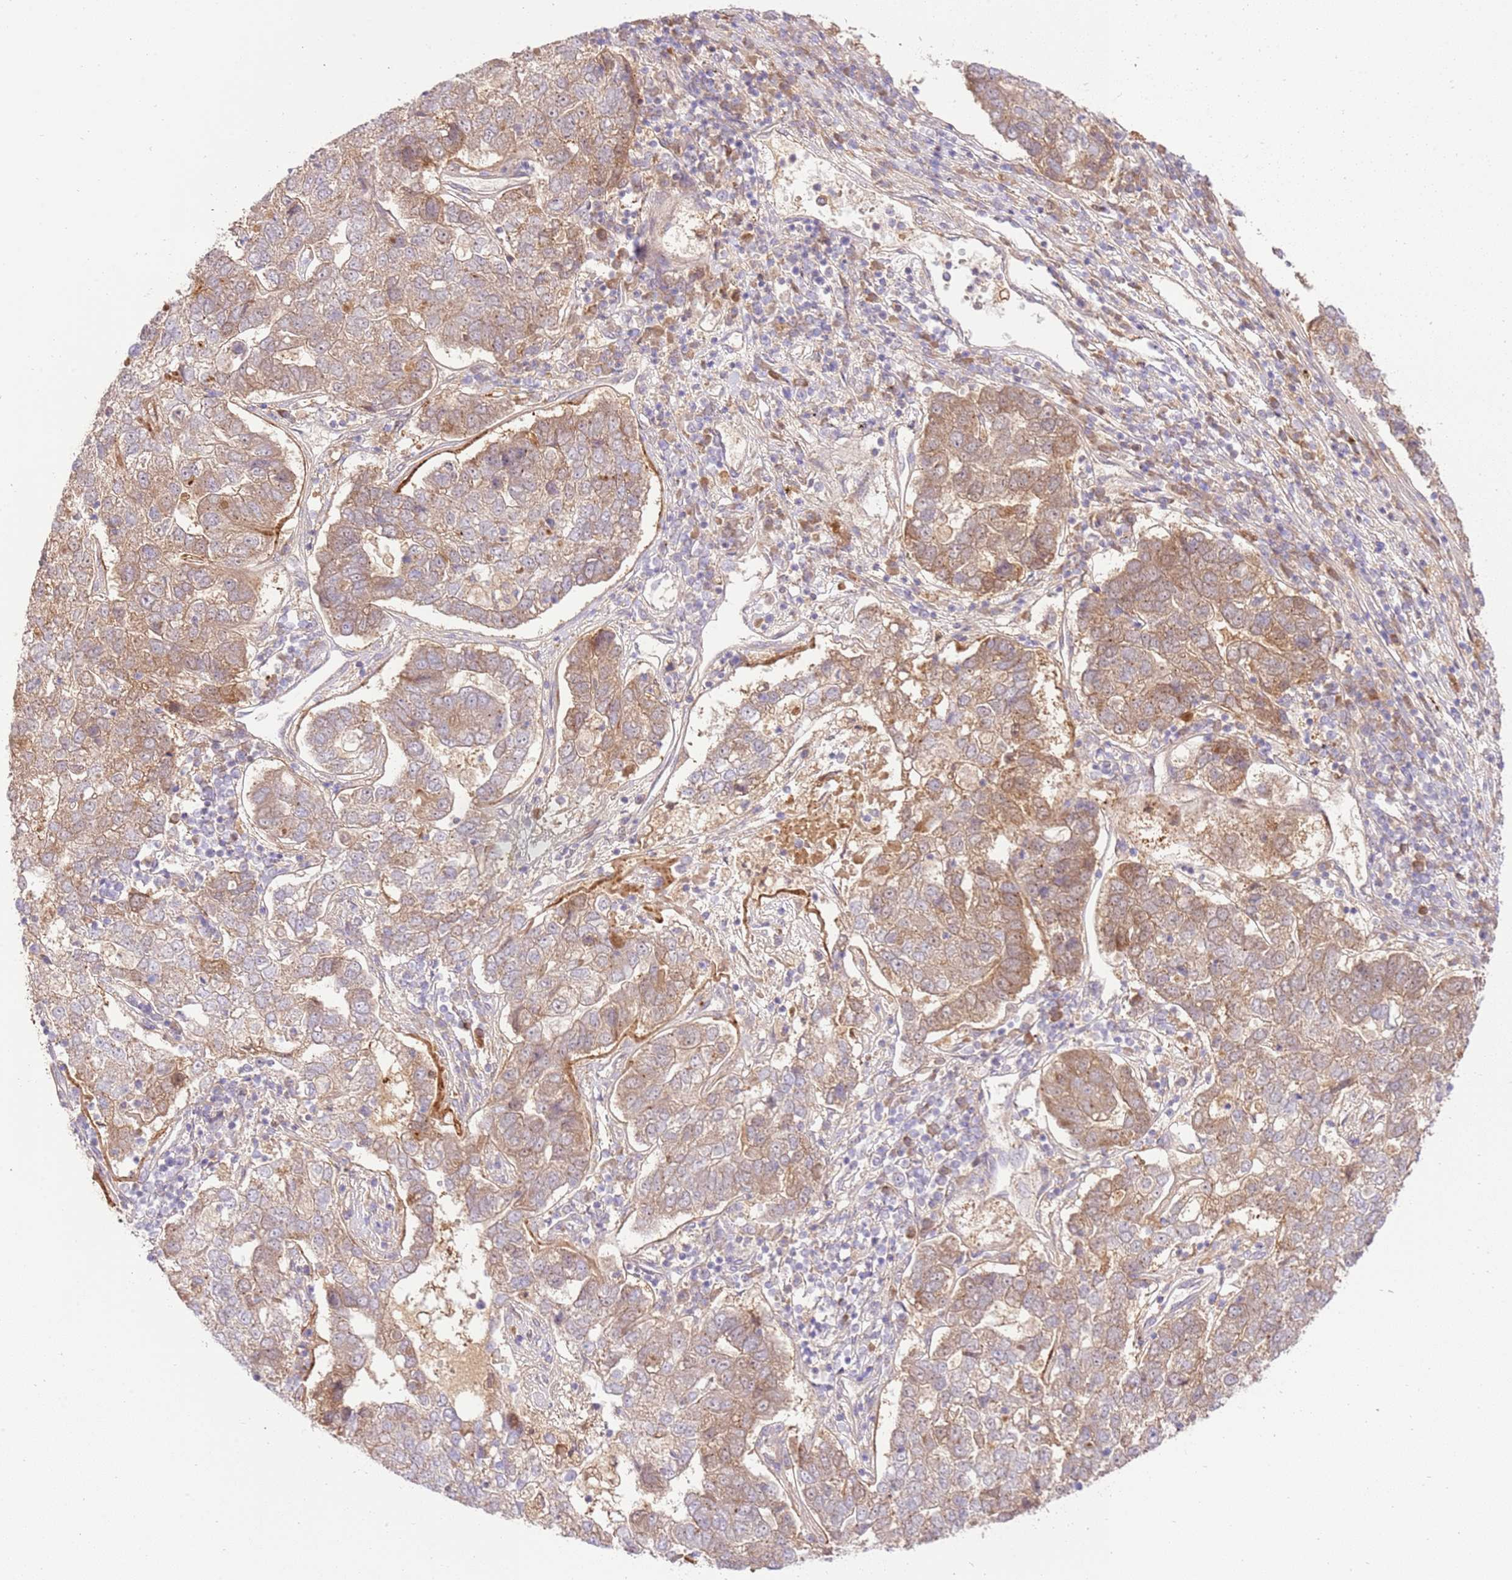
{"staining": {"intensity": "moderate", "quantity": "25%-75%", "location": "cytoplasmic/membranous"}, "tissue": "pancreatic cancer", "cell_type": "Tumor cells", "image_type": "cancer", "snomed": [{"axis": "morphology", "description": "Adenocarcinoma, NOS"}, {"axis": "topography", "description": "Pancreas"}], "caption": "Immunohistochemistry (IHC) micrograph of human pancreatic cancer (adenocarcinoma) stained for a protein (brown), which displays medium levels of moderate cytoplasmic/membranous staining in about 25%-75% of tumor cells.", "gene": "C8G", "patient": {"sex": "female", "age": 61}}